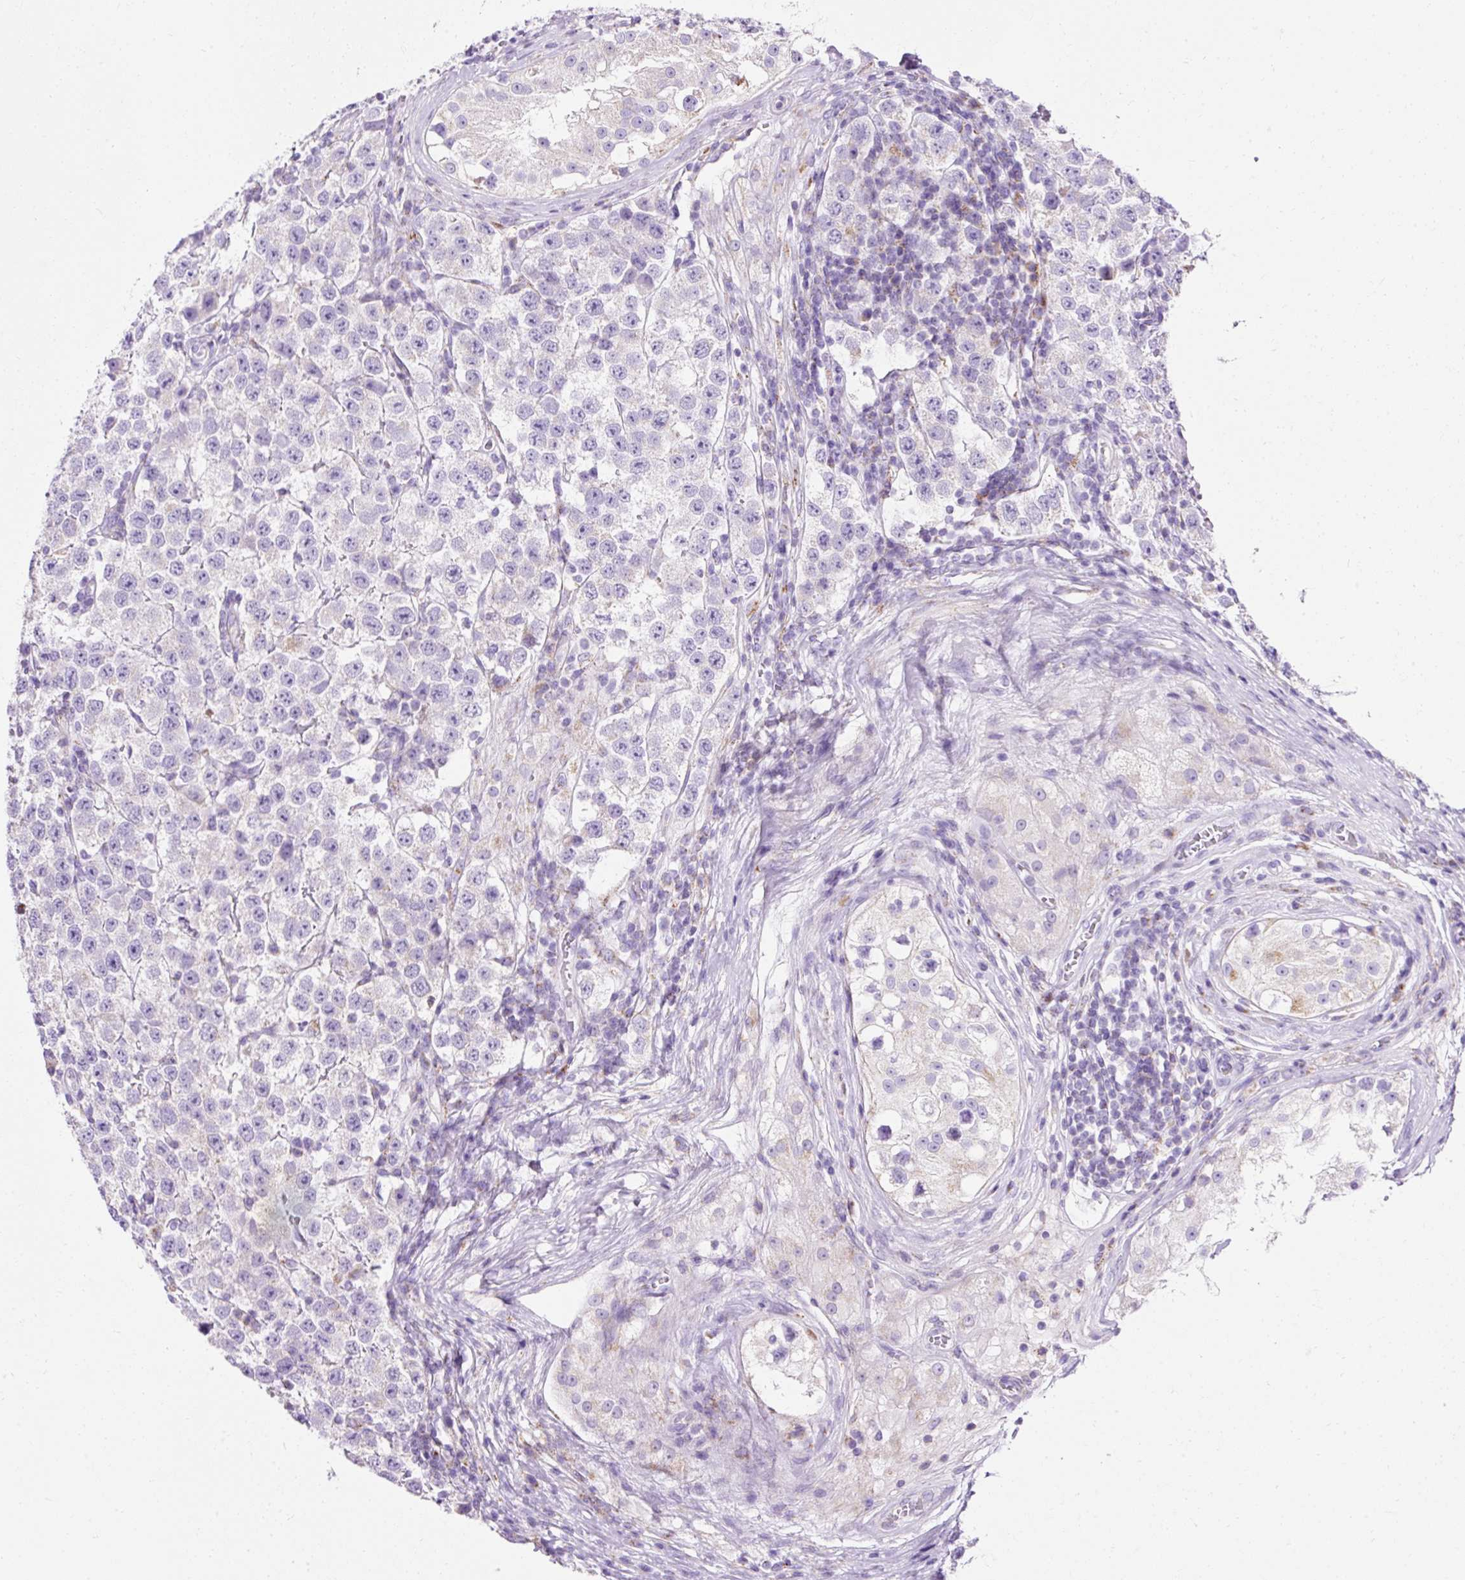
{"staining": {"intensity": "negative", "quantity": "none", "location": "none"}, "tissue": "testis cancer", "cell_type": "Tumor cells", "image_type": "cancer", "snomed": [{"axis": "morphology", "description": "Seminoma, NOS"}, {"axis": "topography", "description": "Testis"}], "caption": "Immunohistochemistry histopathology image of human testis seminoma stained for a protein (brown), which reveals no staining in tumor cells. (DAB (3,3'-diaminobenzidine) IHC, high magnification).", "gene": "PLPP2", "patient": {"sex": "male", "age": 34}}